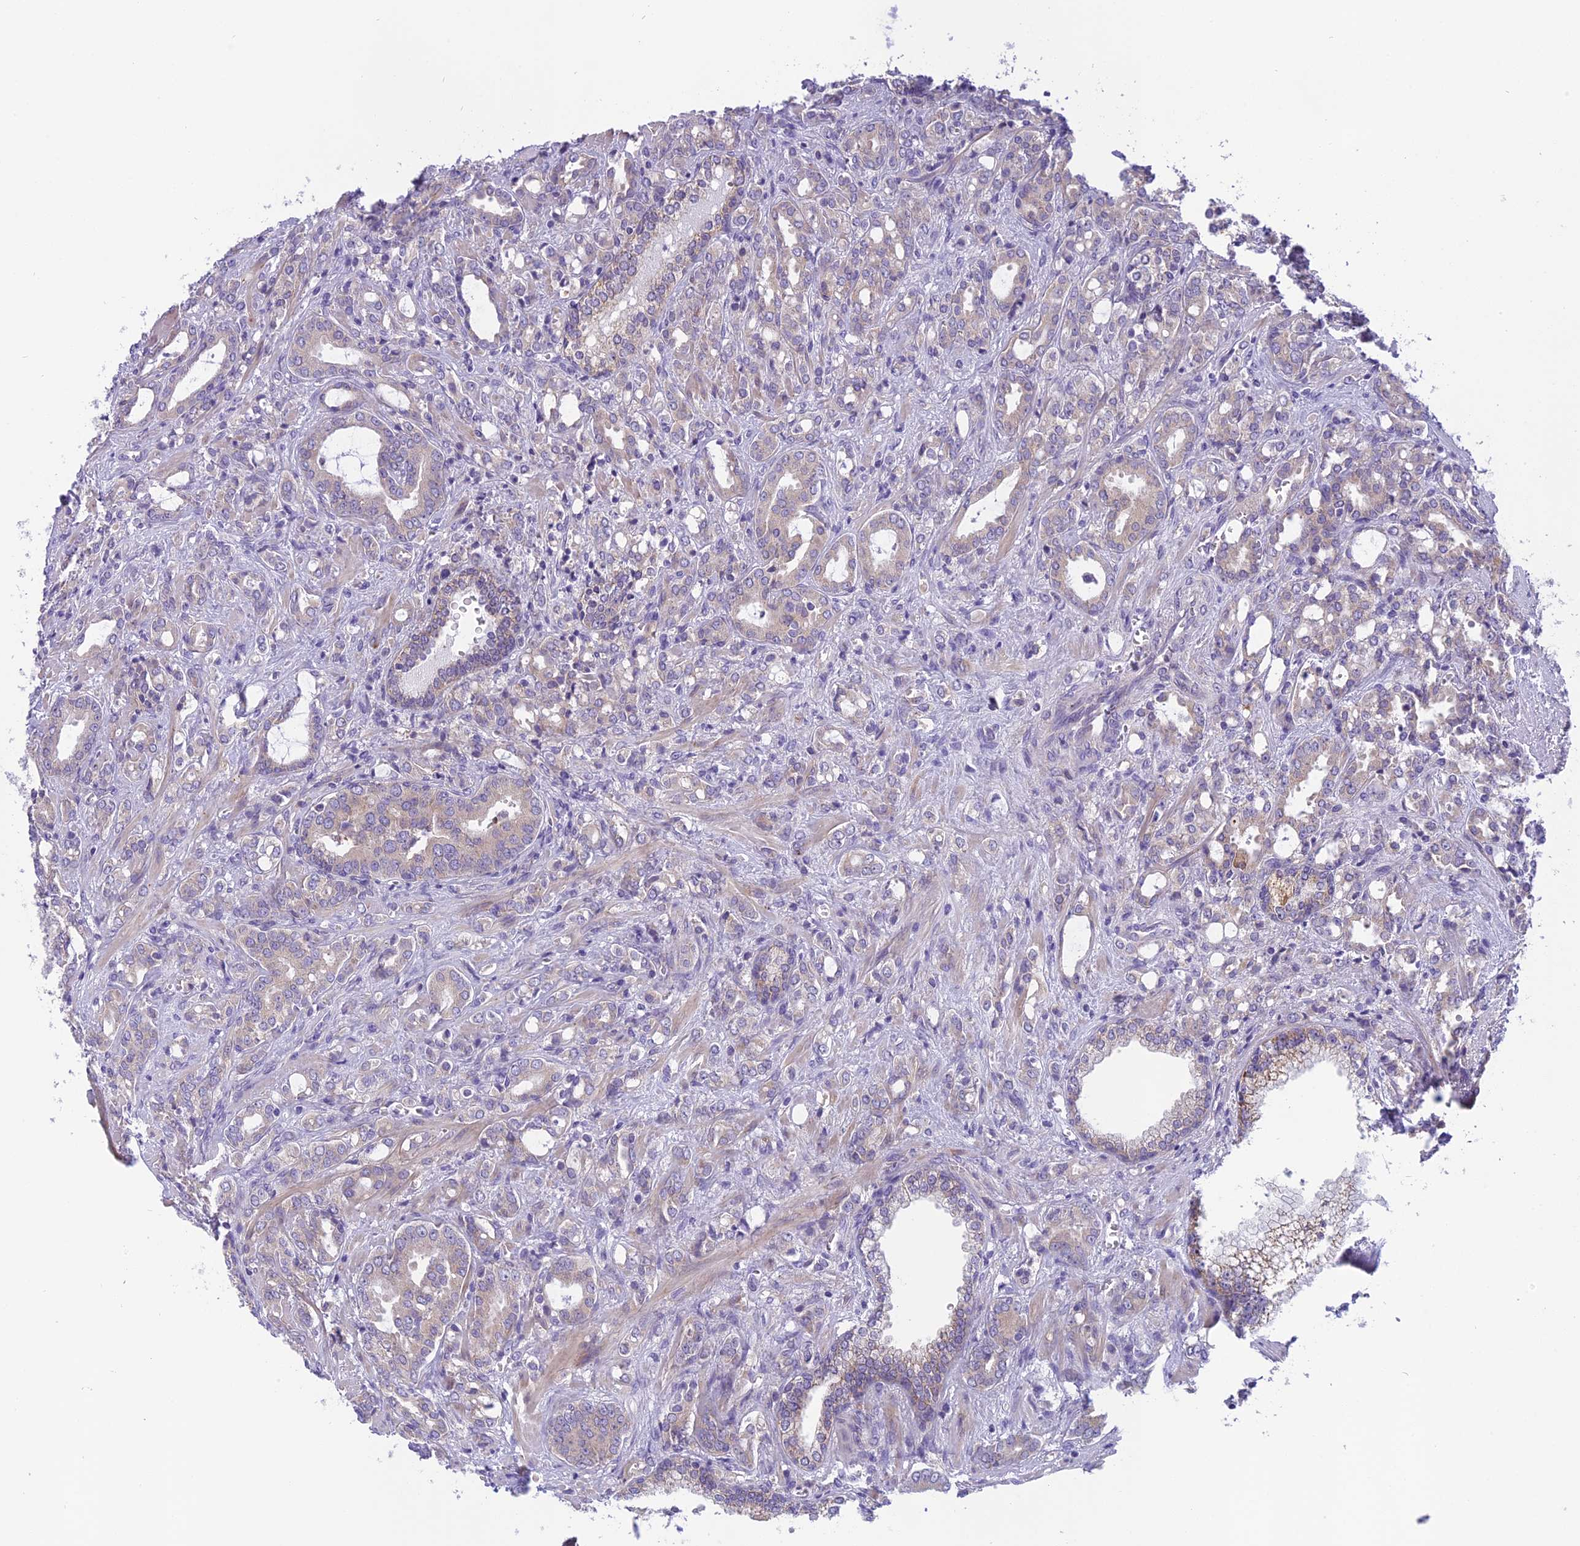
{"staining": {"intensity": "negative", "quantity": "none", "location": "none"}, "tissue": "prostate cancer", "cell_type": "Tumor cells", "image_type": "cancer", "snomed": [{"axis": "morphology", "description": "Adenocarcinoma, High grade"}, {"axis": "topography", "description": "Prostate"}], "caption": "IHC image of prostate cancer (high-grade adenocarcinoma) stained for a protein (brown), which displays no staining in tumor cells.", "gene": "ARHGEF37", "patient": {"sex": "male", "age": 72}}